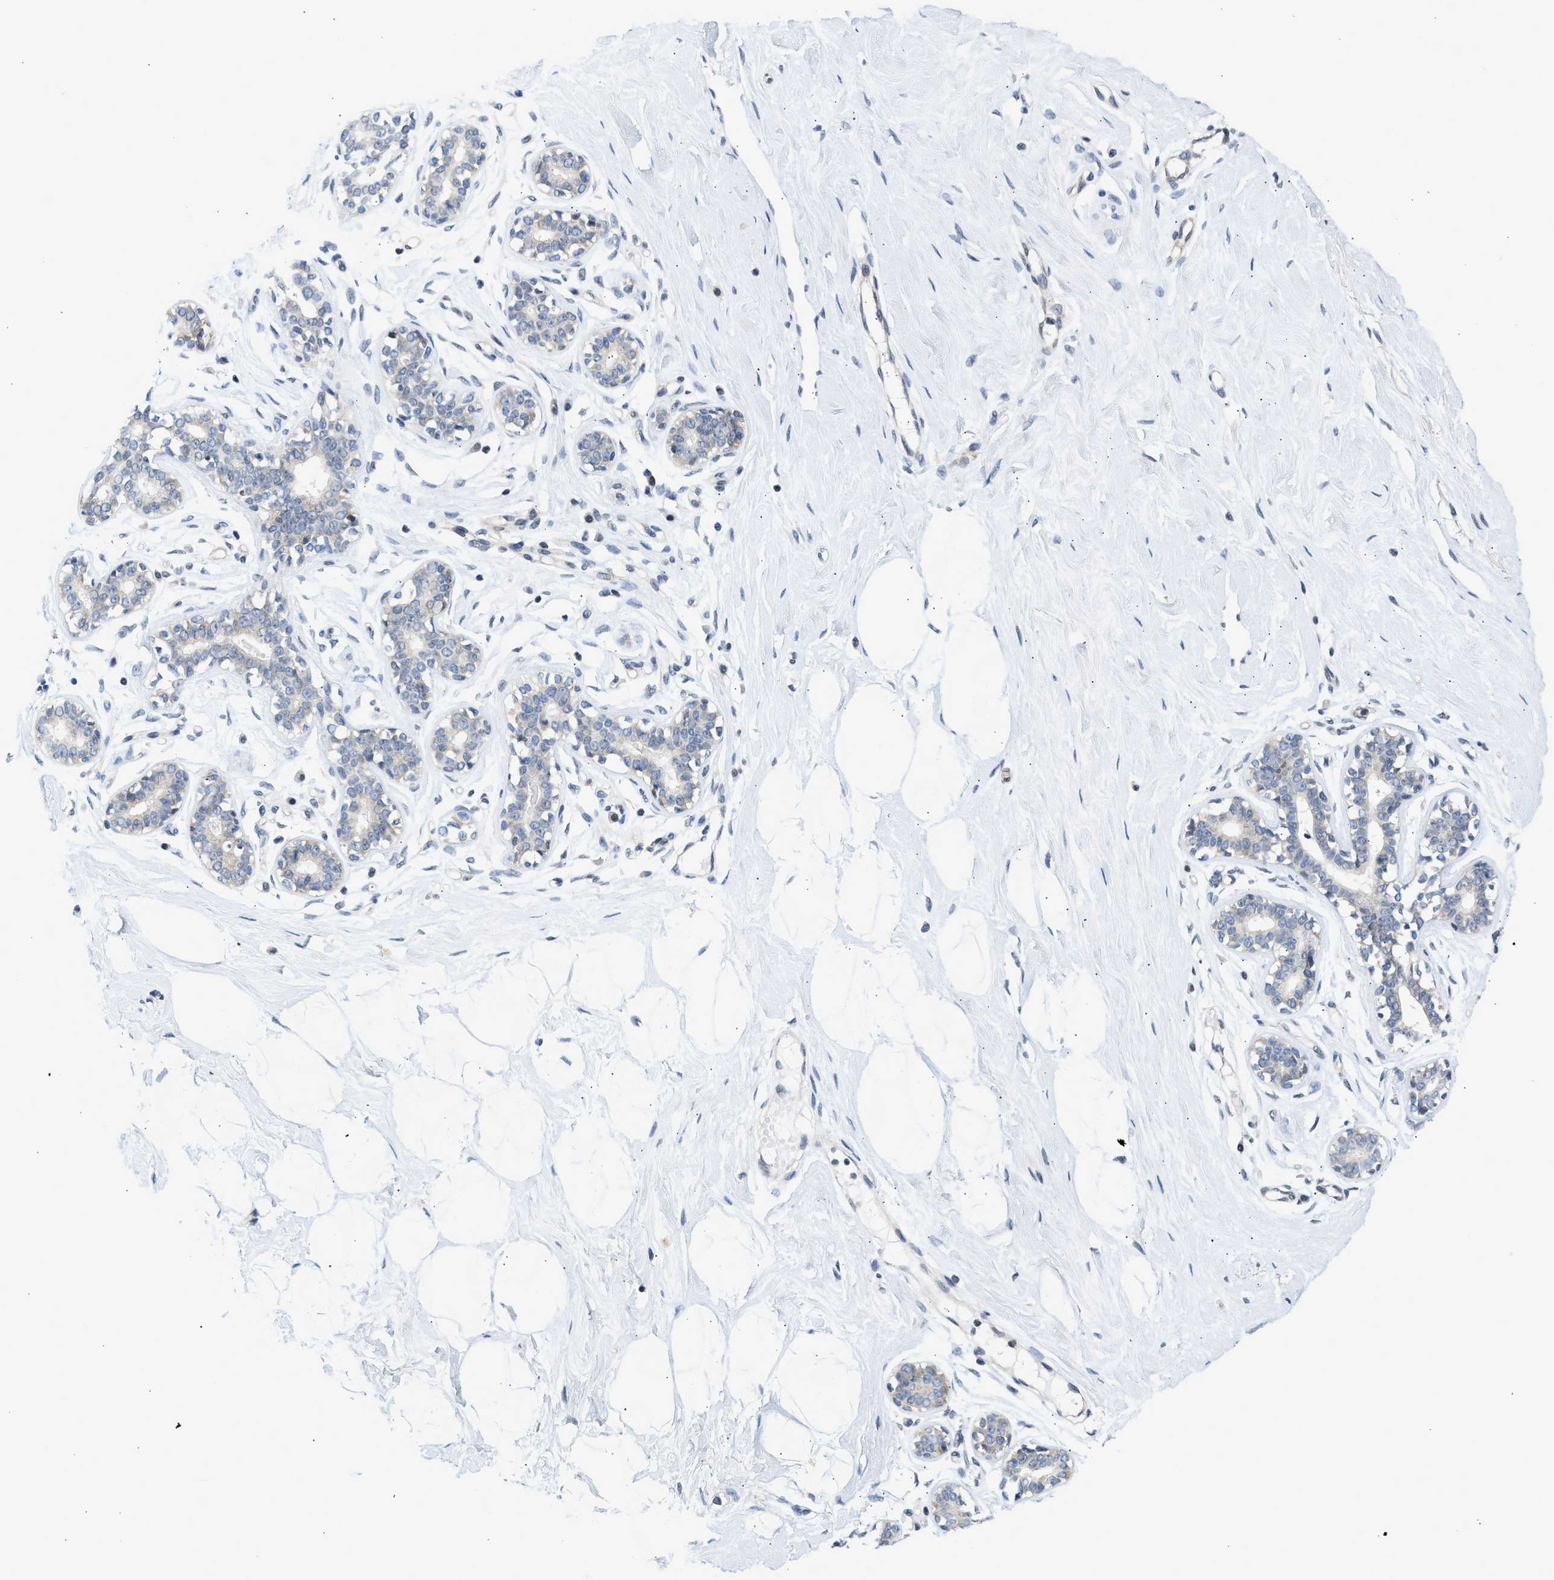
{"staining": {"intensity": "negative", "quantity": "none", "location": "none"}, "tissue": "breast", "cell_type": "Adipocytes", "image_type": "normal", "snomed": [{"axis": "morphology", "description": "Normal tissue, NOS"}, {"axis": "topography", "description": "Breast"}], "caption": "An immunohistochemistry (IHC) micrograph of unremarkable breast is shown. There is no staining in adipocytes of breast.", "gene": "OLIG3", "patient": {"sex": "female", "age": 23}}